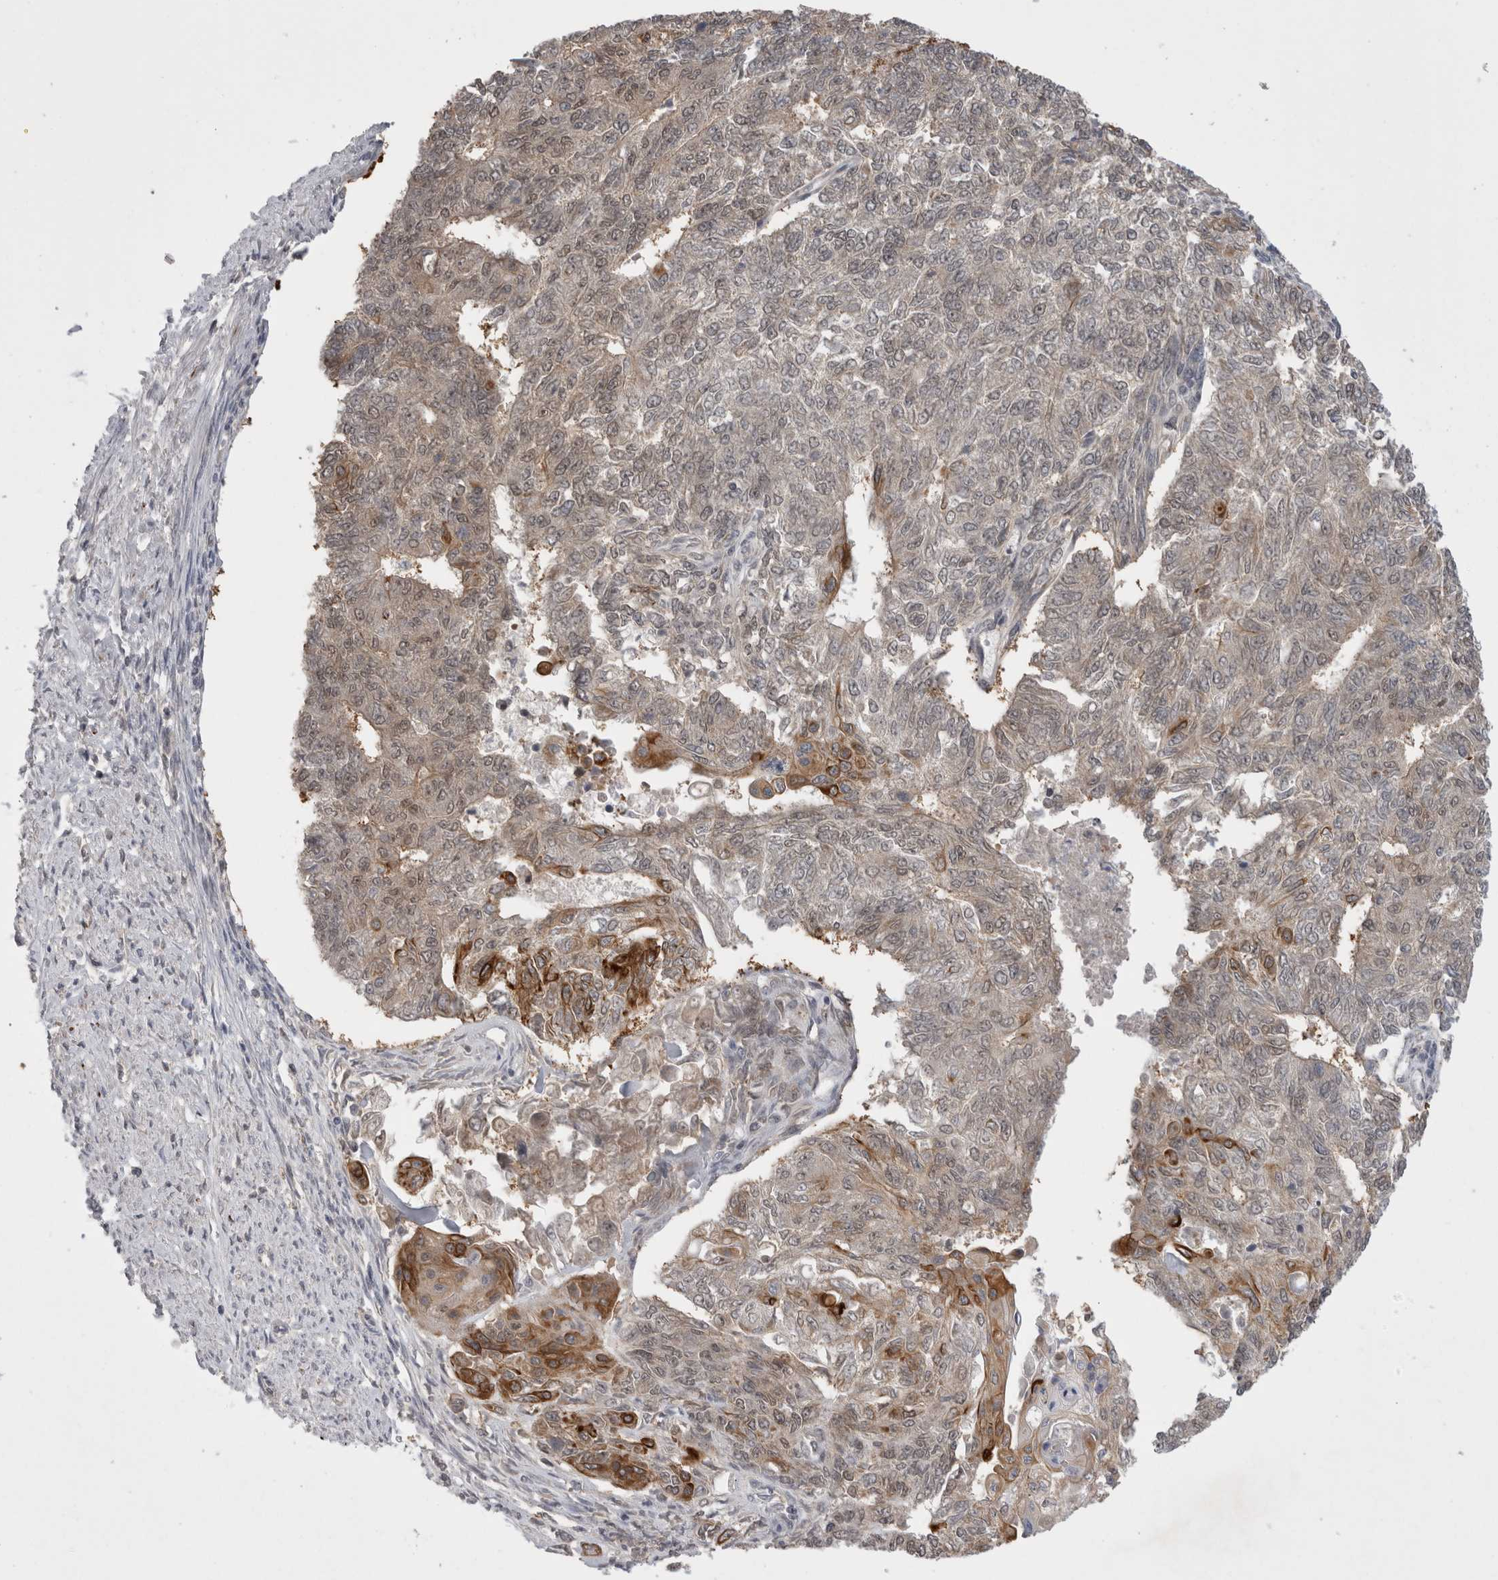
{"staining": {"intensity": "moderate", "quantity": "25%-75%", "location": "cytoplasmic/membranous"}, "tissue": "endometrial cancer", "cell_type": "Tumor cells", "image_type": "cancer", "snomed": [{"axis": "morphology", "description": "Adenocarcinoma, NOS"}, {"axis": "topography", "description": "Endometrium"}], "caption": "The micrograph exhibits a brown stain indicating the presence of a protein in the cytoplasmic/membranous of tumor cells in endometrial adenocarcinoma.", "gene": "ZNF341", "patient": {"sex": "female", "age": 32}}